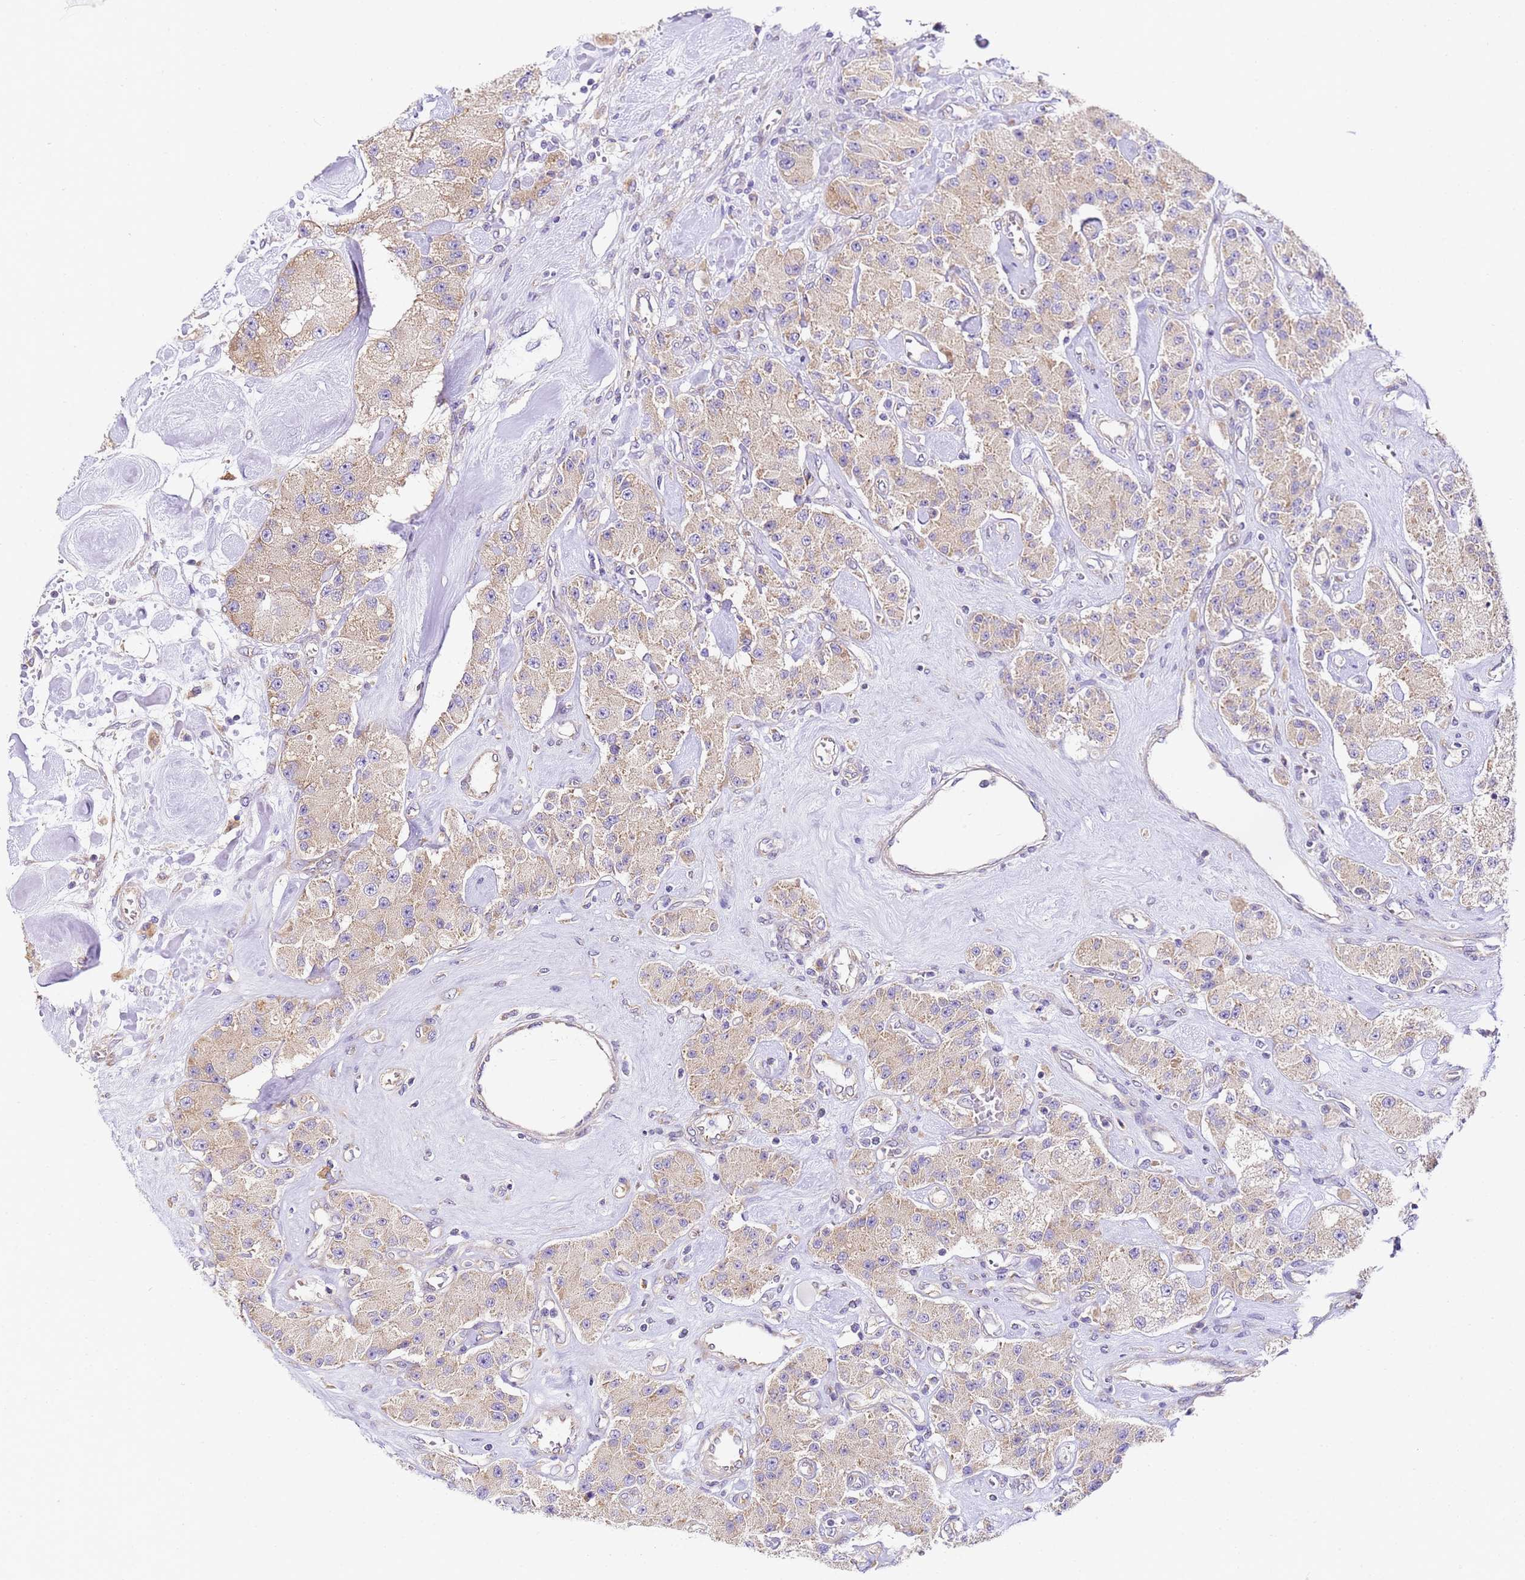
{"staining": {"intensity": "weak", "quantity": ">75%", "location": "cytoplasmic/membranous"}, "tissue": "carcinoid", "cell_type": "Tumor cells", "image_type": "cancer", "snomed": [{"axis": "morphology", "description": "Carcinoid, malignant, NOS"}, {"axis": "topography", "description": "Pancreas"}], "caption": "Weak cytoplasmic/membranous protein expression is identified in approximately >75% of tumor cells in malignant carcinoid. The protein of interest is shown in brown color, while the nuclei are stained blue.", "gene": "RPL13A", "patient": {"sex": "male", "age": 41}}